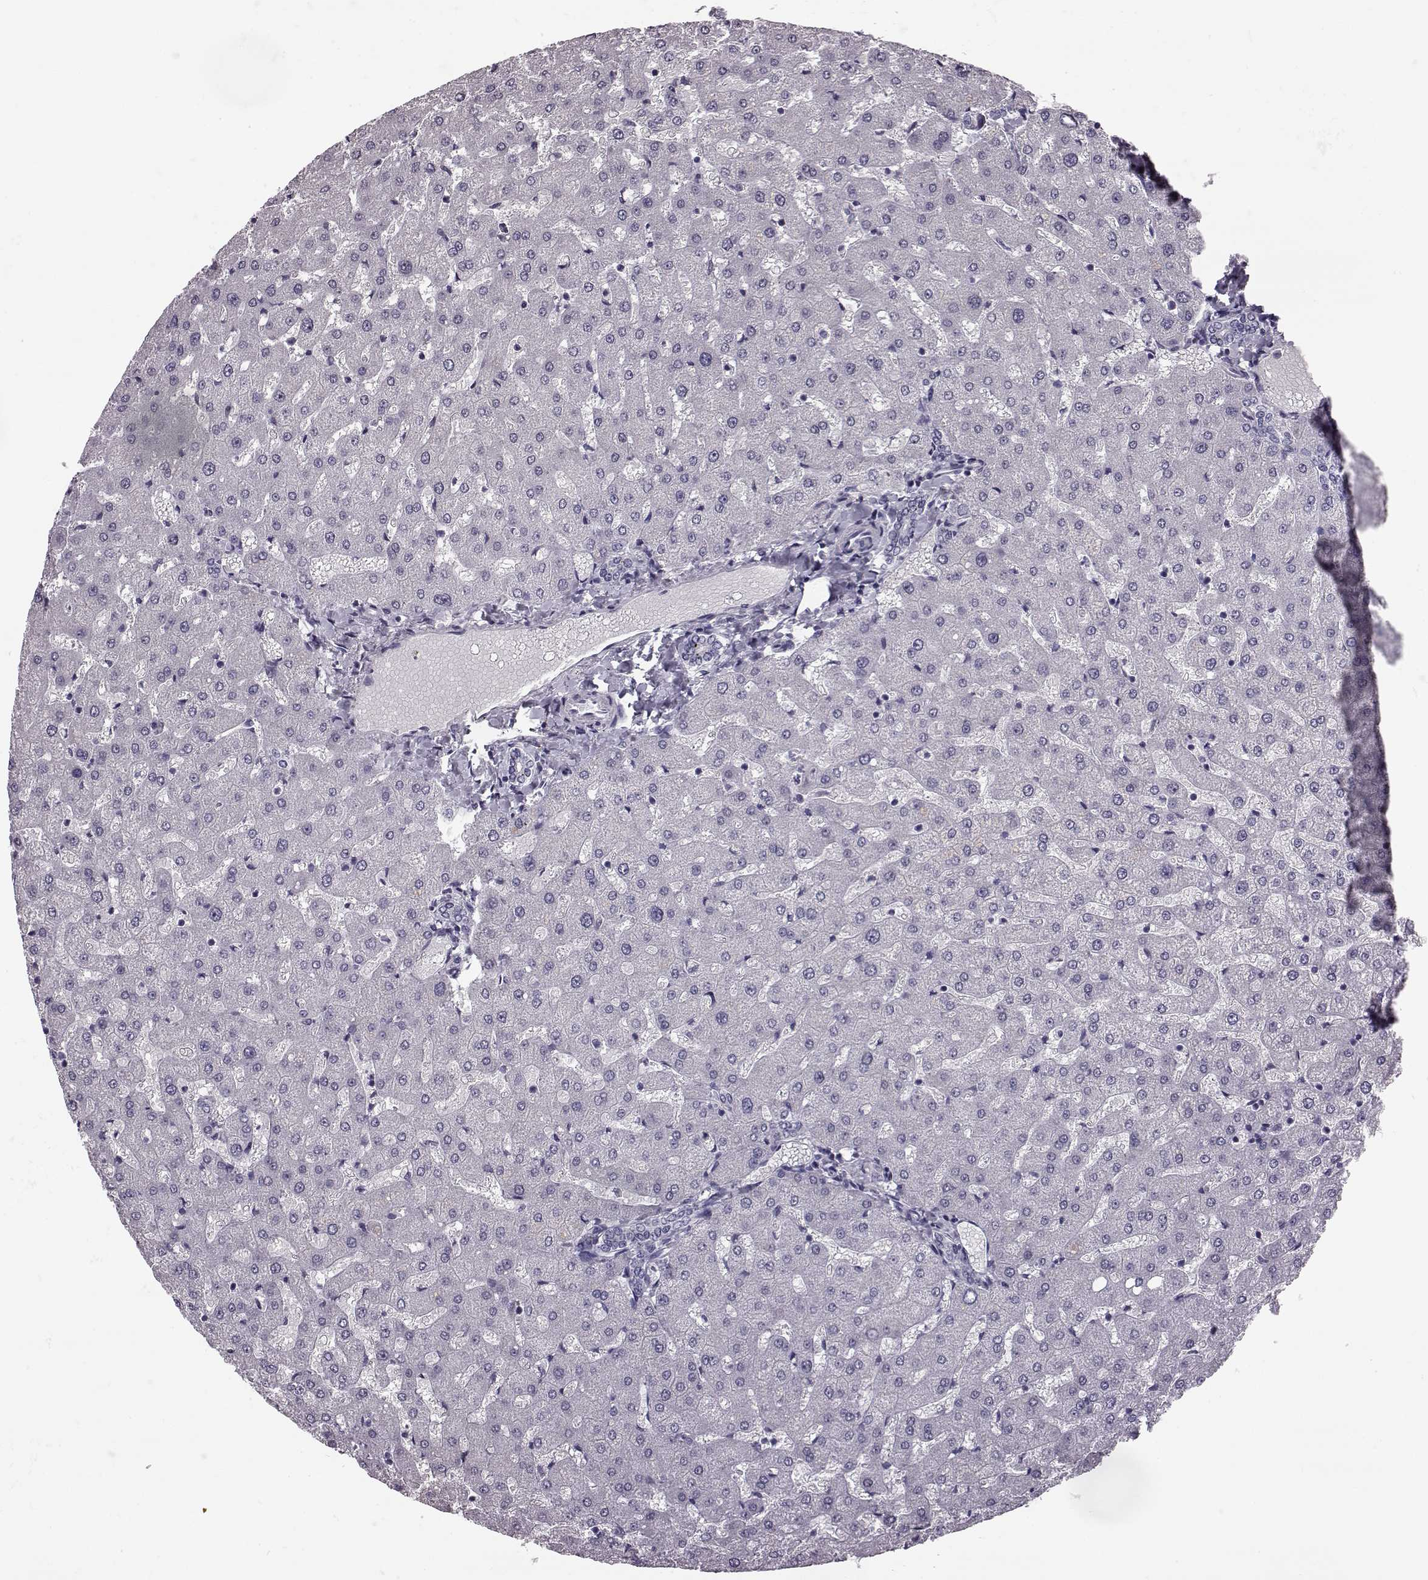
{"staining": {"intensity": "negative", "quantity": "none", "location": "none"}, "tissue": "liver", "cell_type": "Cholangiocytes", "image_type": "normal", "snomed": [{"axis": "morphology", "description": "Normal tissue, NOS"}, {"axis": "topography", "description": "Liver"}], "caption": "A histopathology image of human liver is negative for staining in cholangiocytes. (DAB (3,3'-diaminobenzidine) IHC with hematoxylin counter stain).", "gene": "ODAD4", "patient": {"sex": "female", "age": 50}}